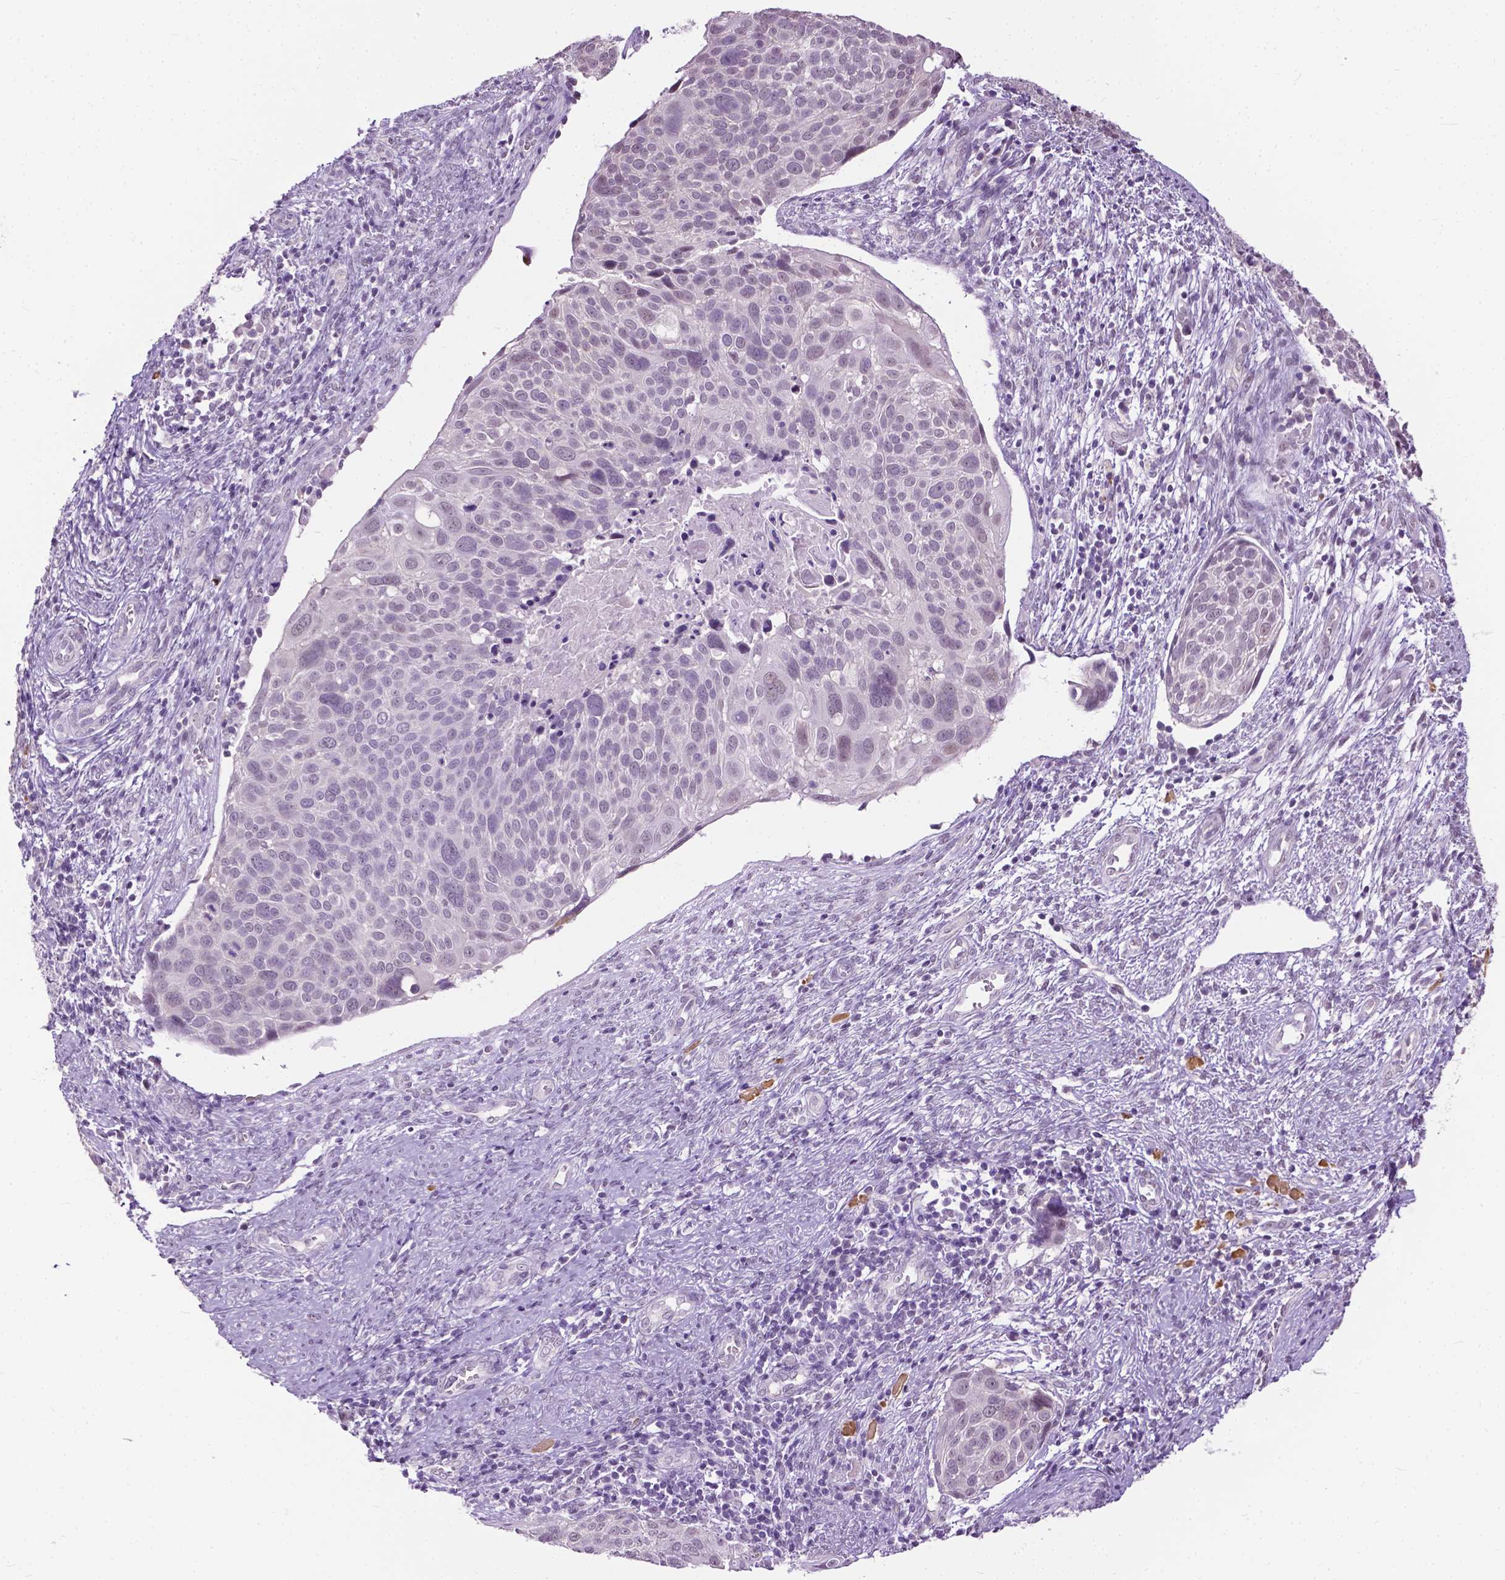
{"staining": {"intensity": "negative", "quantity": "none", "location": "none"}, "tissue": "cervical cancer", "cell_type": "Tumor cells", "image_type": "cancer", "snomed": [{"axis": "morphology", "description": "Squamous cell carcinoma, NOS"}, {"axis": "topography", "description": "Cervix"}], "caption": "Cervical cancer stained for a protein using immunohistochemistry shows no staining tumor cells.", "gene": "GPR37L1", "patient": {"sex": "female", "age": 39}}